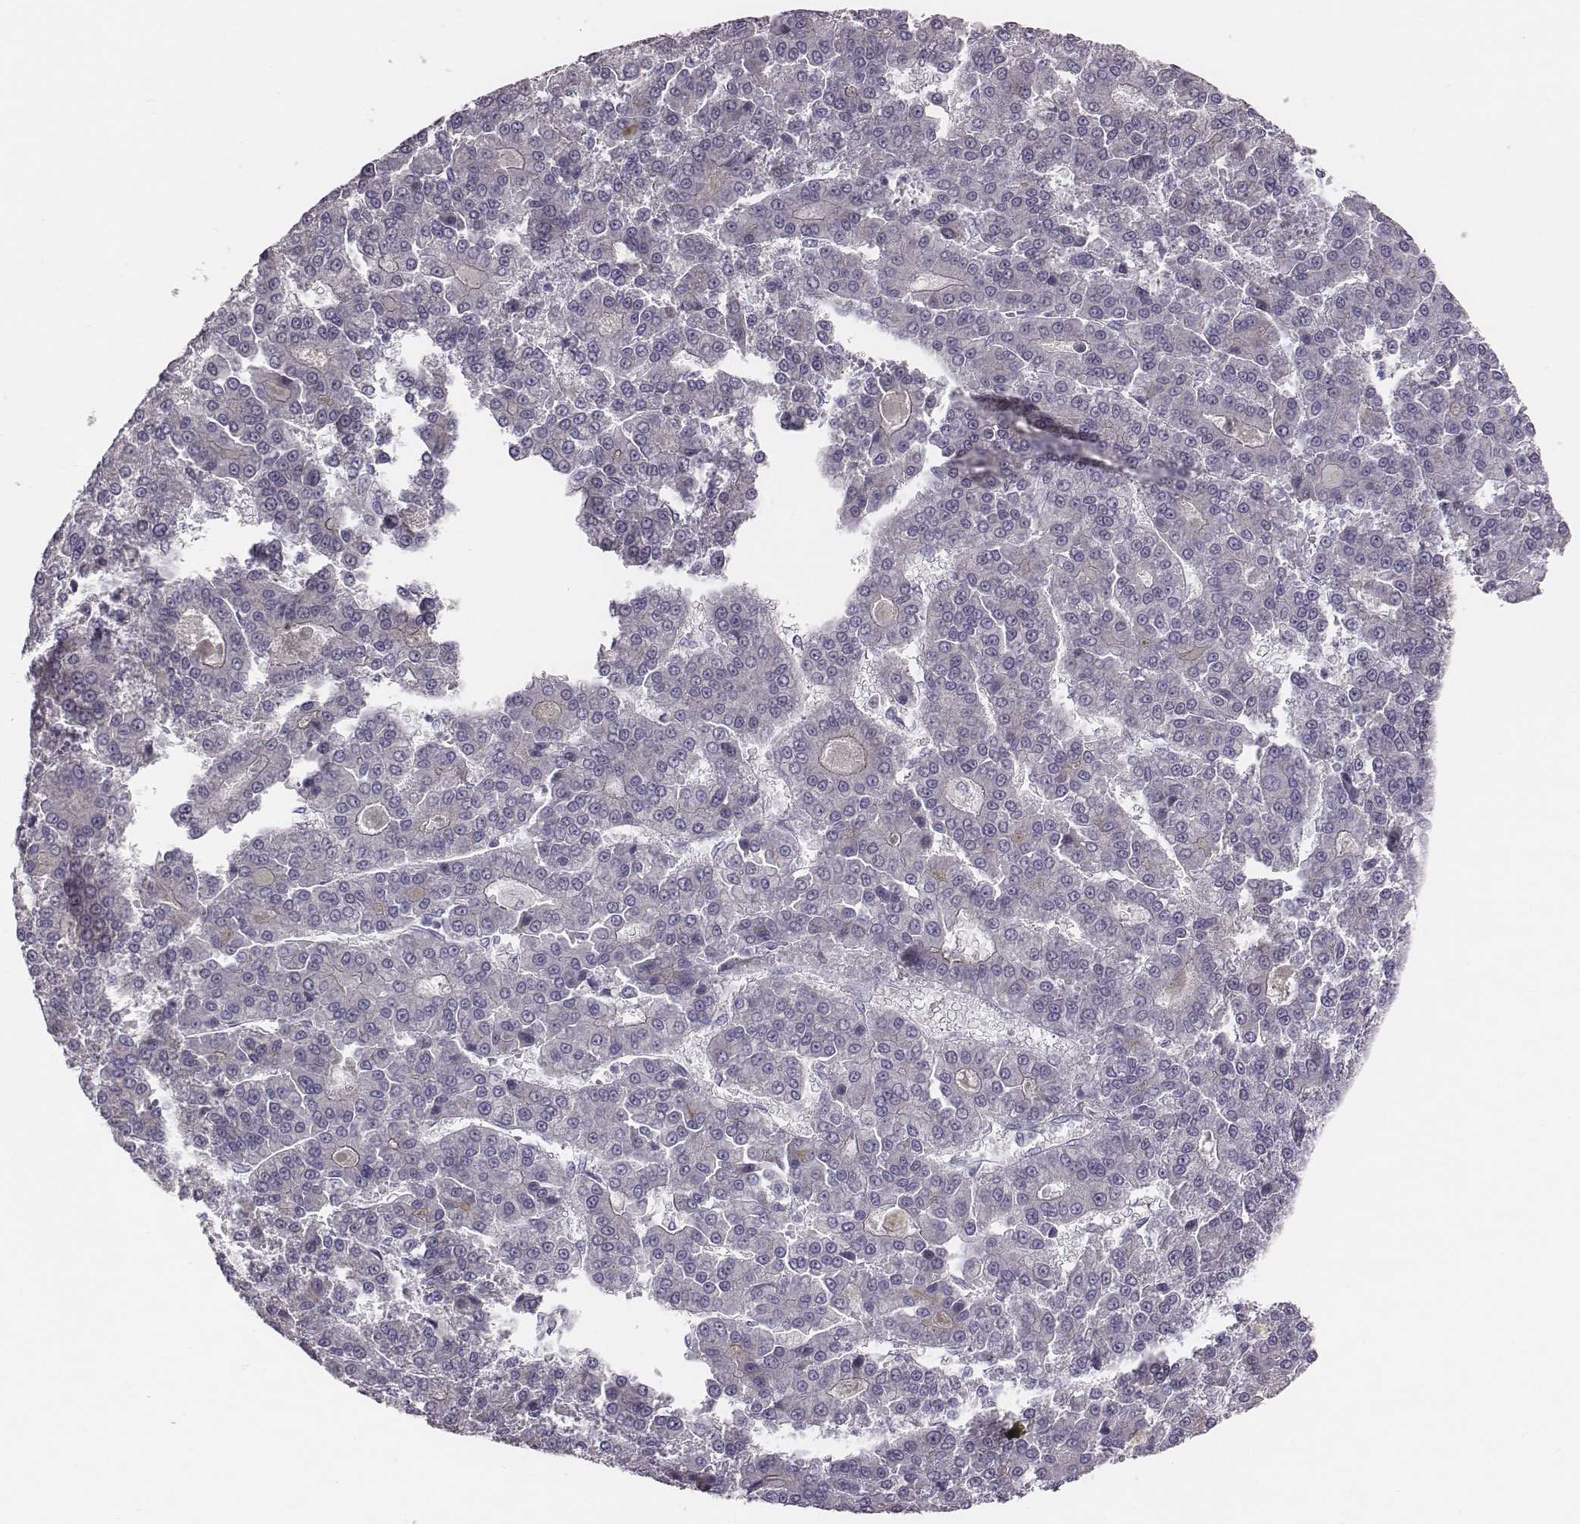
{"staining": {"intensity": "negative", "quantity": "none", "location": "none"}, "tissue": "liver cancer", "cell_type": "Tumor cells", "image_type": "cancer", "snomed": [{"axis": "morphology", "description": "Carcinoma, Hepatocellular, NOS"}, {"axis": "topography", "description": "Liver"}], "caption": "This photomicrograph is of liver cancer stained with immunohistochemistry to label a protein in brown with the nuclei are counter-stained blue. There is no expression in tumor cells.", "gene": "CACNG4", "patient": {"sex": "male", "age": 70}}